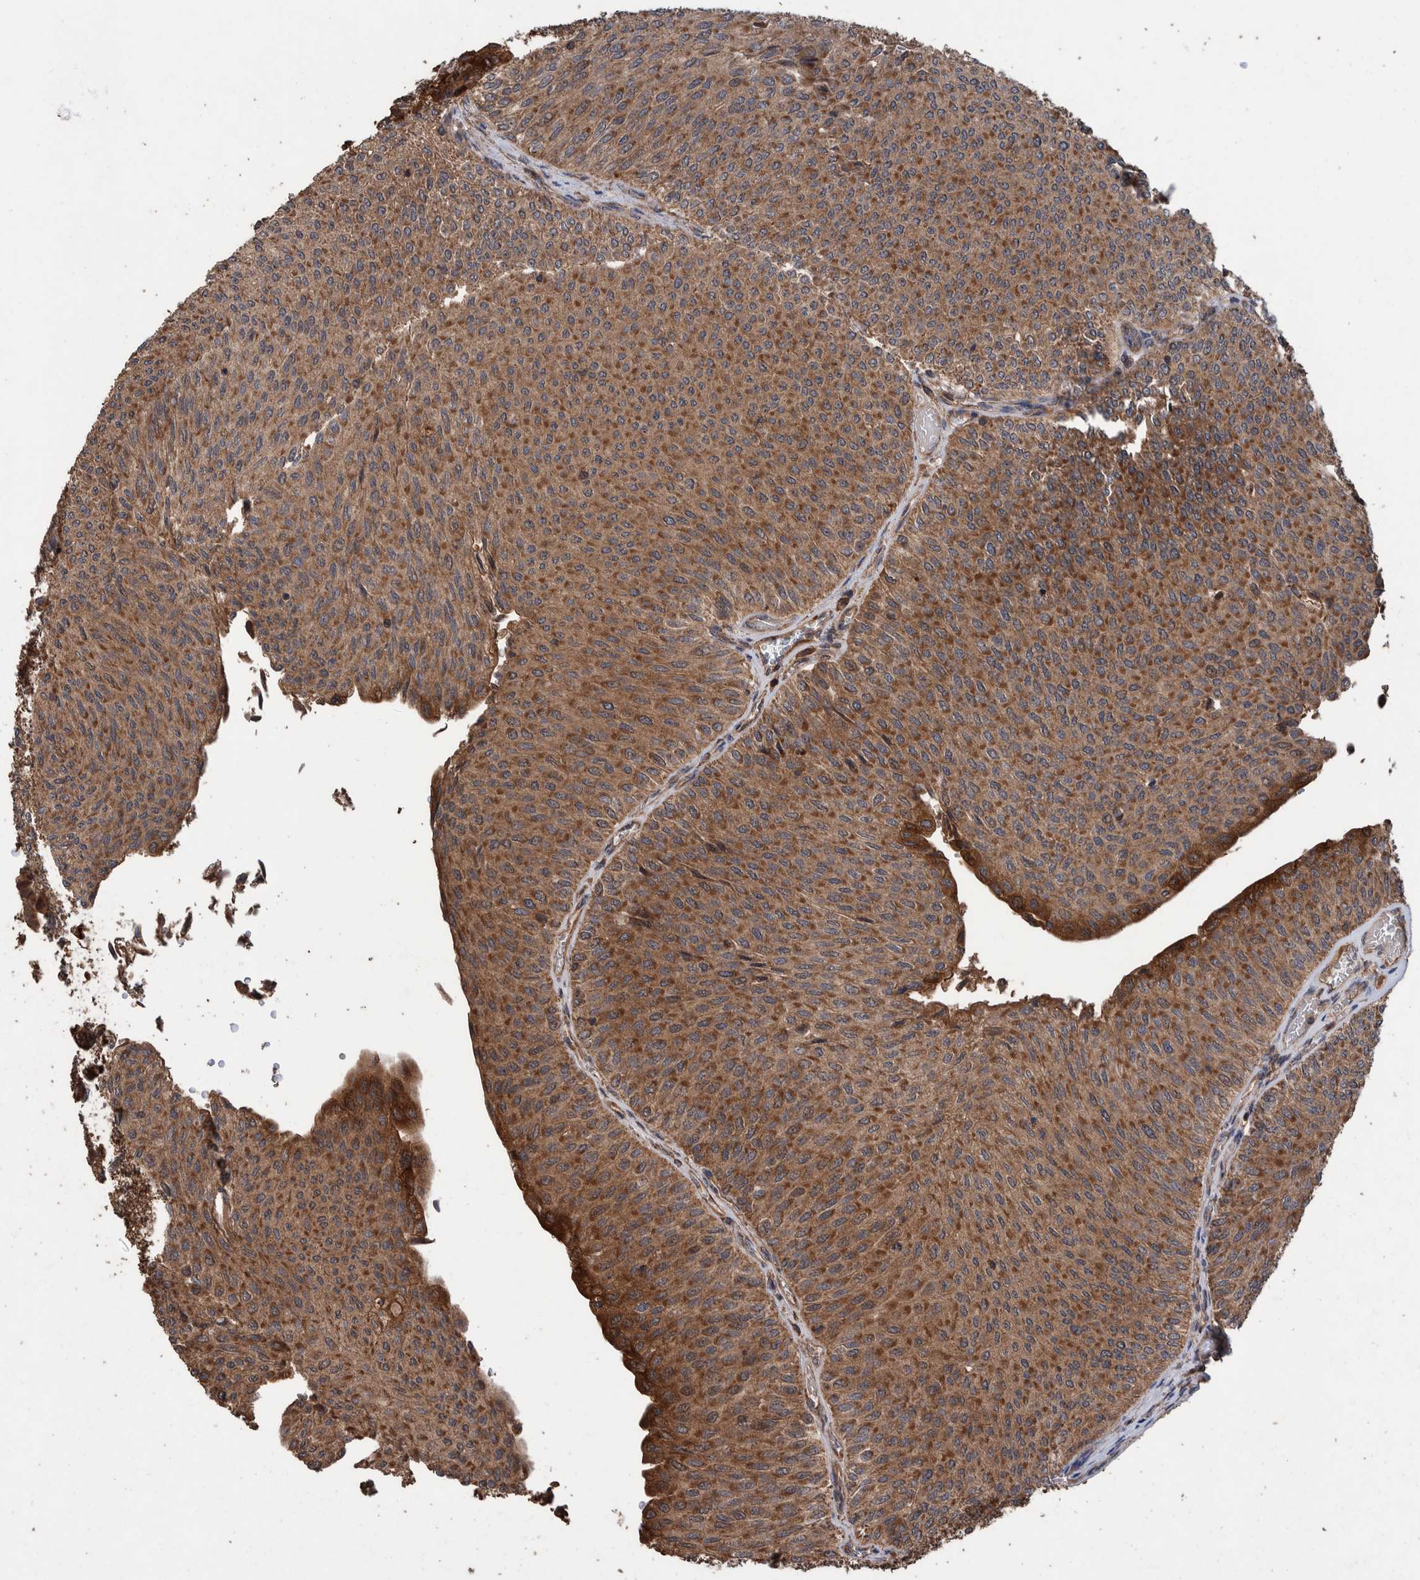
{"staining": {"intensity": "strong", "quantity": ">75%", "location": "cytoplasmic/membranous"}, "tissue": "urothelial cancer", "cell_type": "Tumor cells", "image_type": "cancer", "snomed": [{"axis": "morphology", "description": "Urothelial carcinoma, Low grade"}, {"axis": "topography", "description": "Urinary bladder"}], "caption": "IHC (DAB (3,3'-diaminobenzidine)) staining of urothelial carcinoma (low-grade) displays strong cytoplasmic/membranous protein positivity in about >75% of tumor cells. (Brightfield microscopy of DAB IHC at high magnification).", "gene": "TRIM16", "patient": {"sex": "male", "age": 78}}